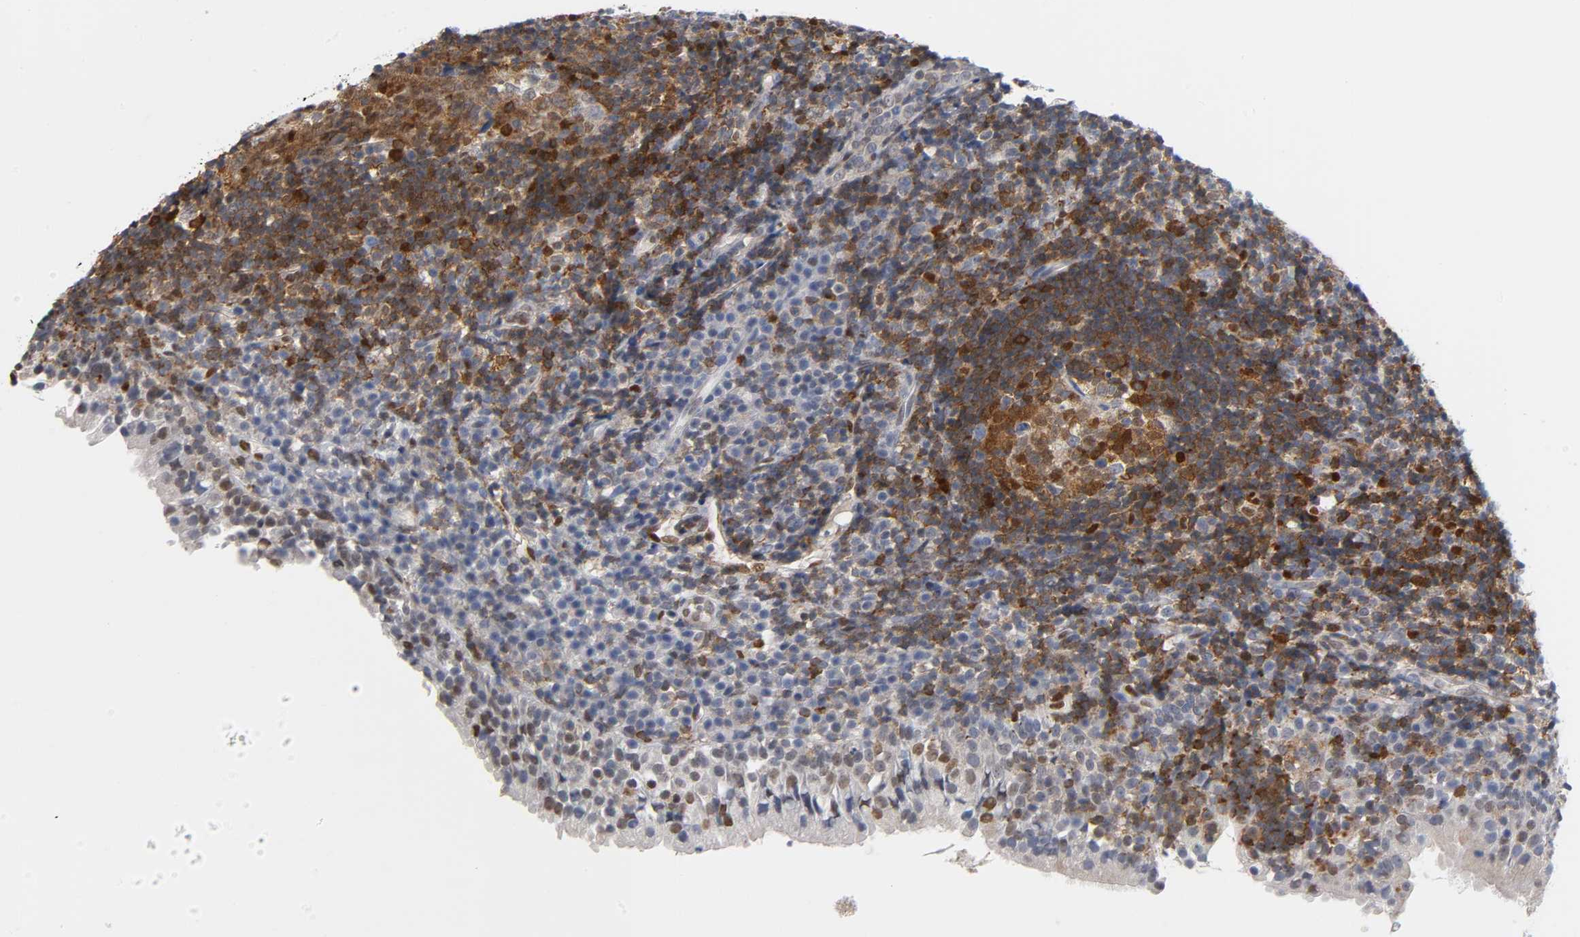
{"staining": {"intensity": "strong", "quantity": ">75%", "location": "cytoplasmic/membranous,nuclear"}, "tissue": "tonsil", "cell_type": "Germinal center cells", "image_type": "normal", "snomed": [{"axis": "morphology", "description": "Normal tissue, NOS"}, {"axis": "topography", "description": "Tonsil"}], "caption": "IHC of benign human tonsil shows high levels of strong cytoplasmic/membranous,nuclear staining in approximately >75% of germinal center cells.", "gene": "NFATC1", "patient": {"sex": "female", "age": 40}}